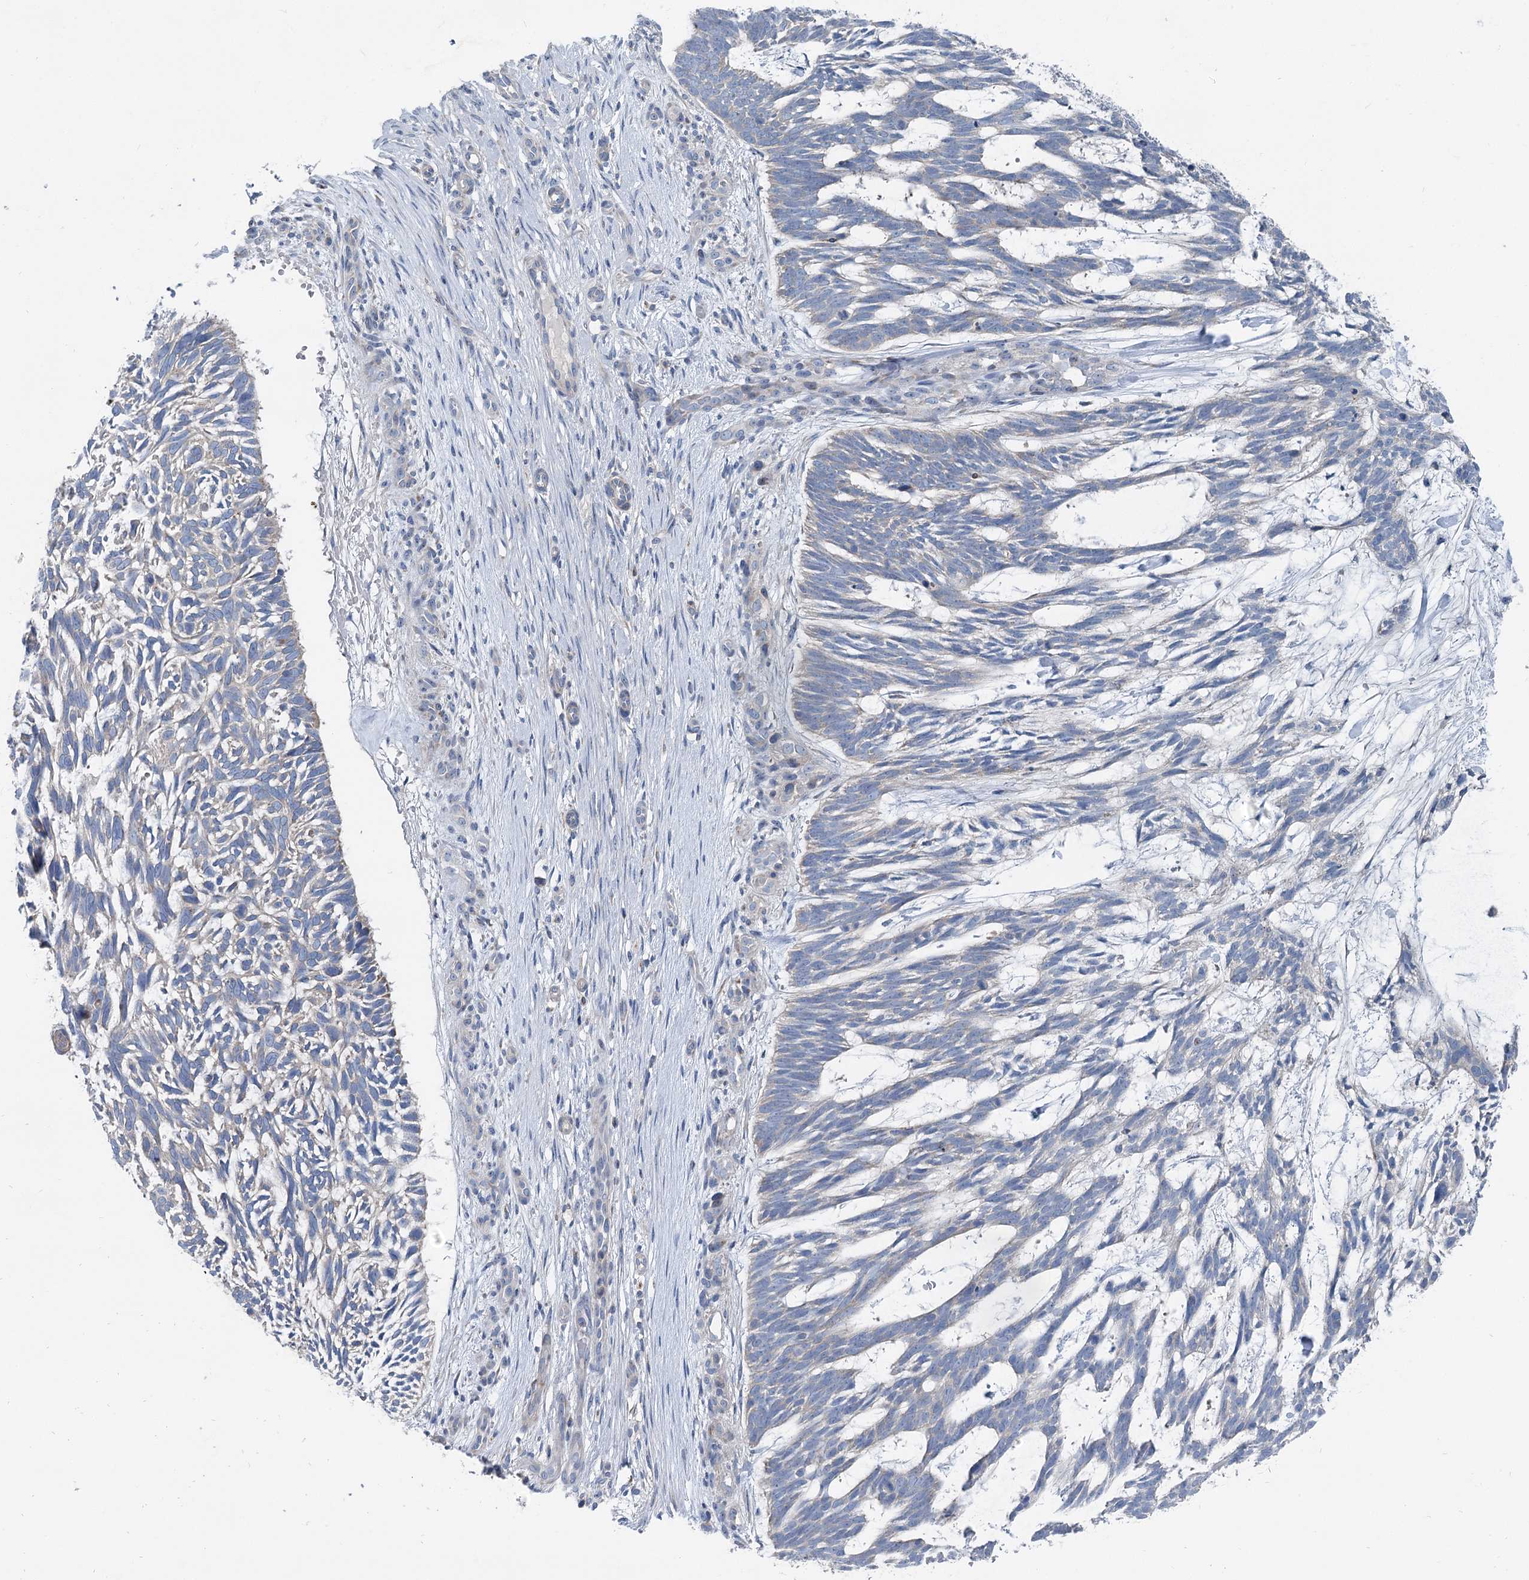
{"staining": {"intensity": "negative", "quantity": "none", "location": "none"}, "tissue": "skin cancer", "cell_type": "Tumor cells", "image_type": "cancer", "snomed": [{"axis": "morphology", "description": "Basal cell carcinoma"}, {"axis": "topography", "description": "Skin"}], "caption": "Immunohistochemical staining of skin cancer (basal cell carcinoma) reveals no significant staining in tumor cells. Brightfield microscopy of immunohistochemistry stained with DAB (brown) and hematoxylin (blue), captured at high magnification.", "gene": "MARK2", "patient": {"sex": "male", "age": 88}}